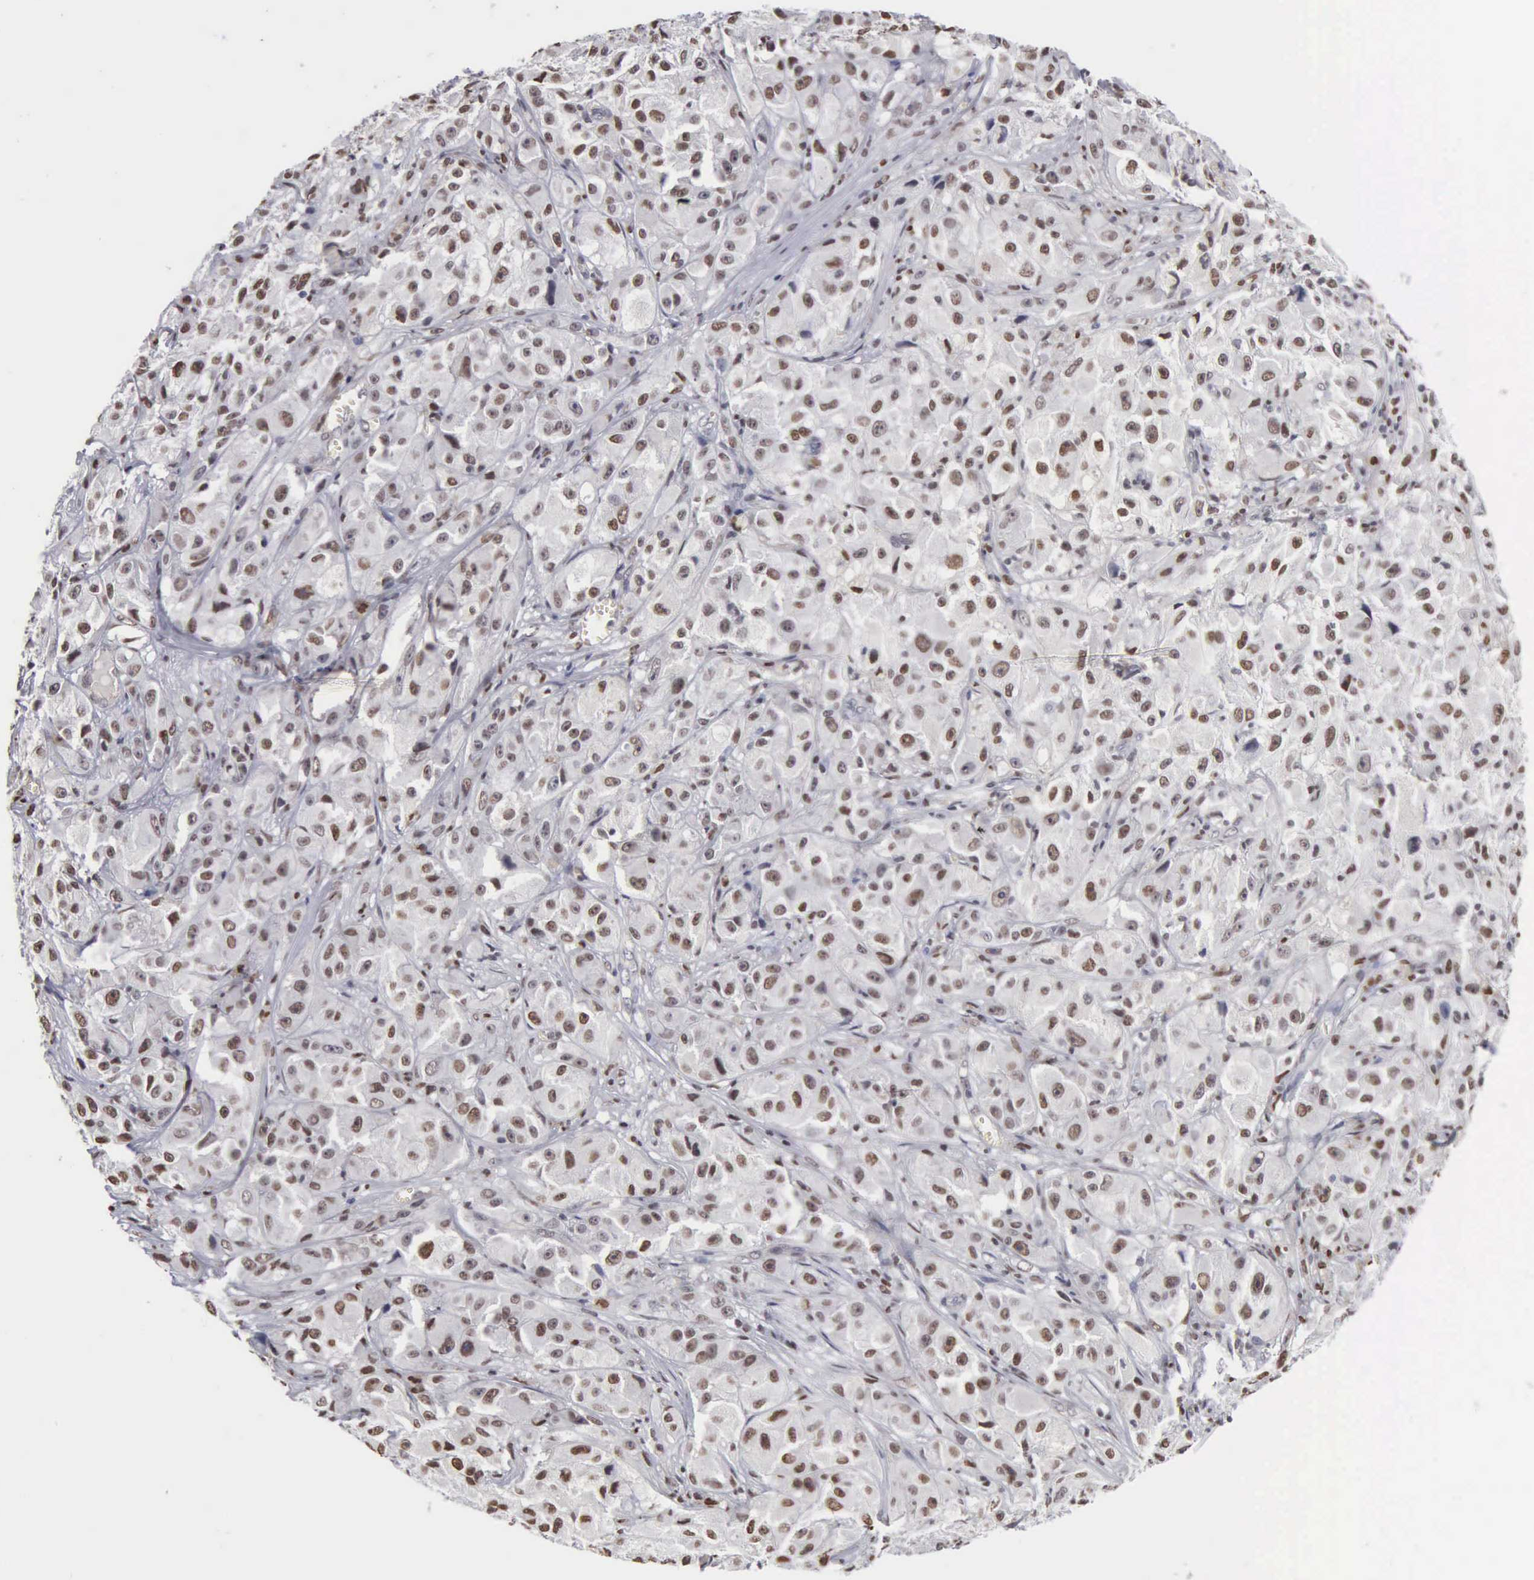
{"staining": {"intensity": "moderate", "quantity": ">75%", "location": "nuclear"}, "tissue": "melanoma", "cell_type": "Tumor cells", "image_type": "cancer", "snomed": [{"axis": "morphology", "description": "Malignant melanoma, NOS"}, {"axis": "topography", "description": "Skin"}], "caption": "Moderate nuclear protein expression is seen in approximately >75% of tumor cells in melanoma.", "gene": "CCNG1", "patient": {"sex": "male", "age": 56}}